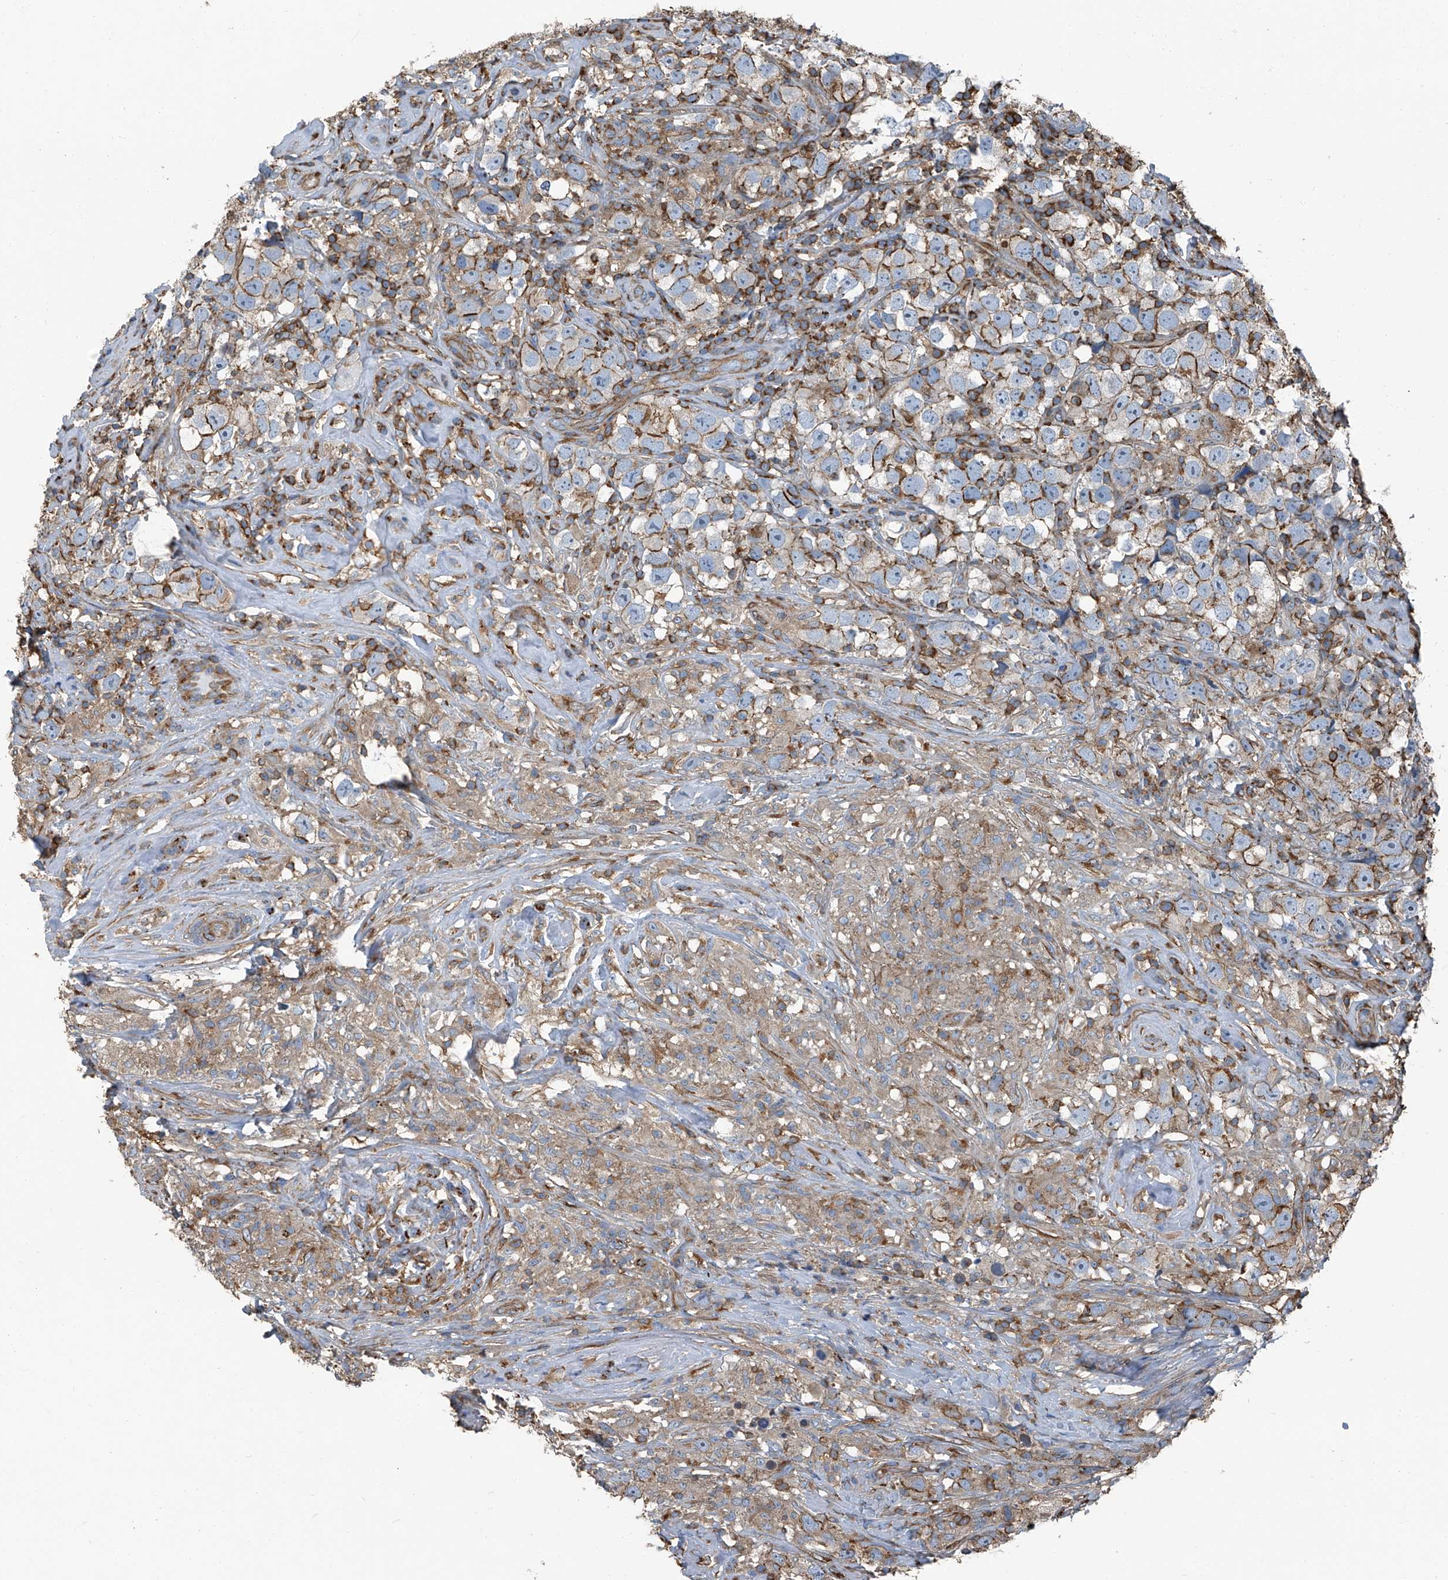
{"staining": {"intensity": "moderate", "quantity": "25%-75%", "location": "cytoplasmic/membranous"}, "tissue": "testis cancer", "cell_type": "Tumor cells", "image_type": "cancer", "snomed": [{"axis": "morphology", "description": "Seminoma, NOS"}, {"axis": "topography", "description": "Testis"}], "caption": "Immunohistochemistry (IHC) micrograph of neoplastic tissue: human testis cancer stained using immunohistochemistry (IHC) demonstrates medium levels of moderate protein expression localized specifically in the cytoplasmic/membranous of tumor cells, appearing as a cytoplasmic/membranous brown color.", "gene": "SEPTIN7", "patient": {"sex": "male", "age": 49}}